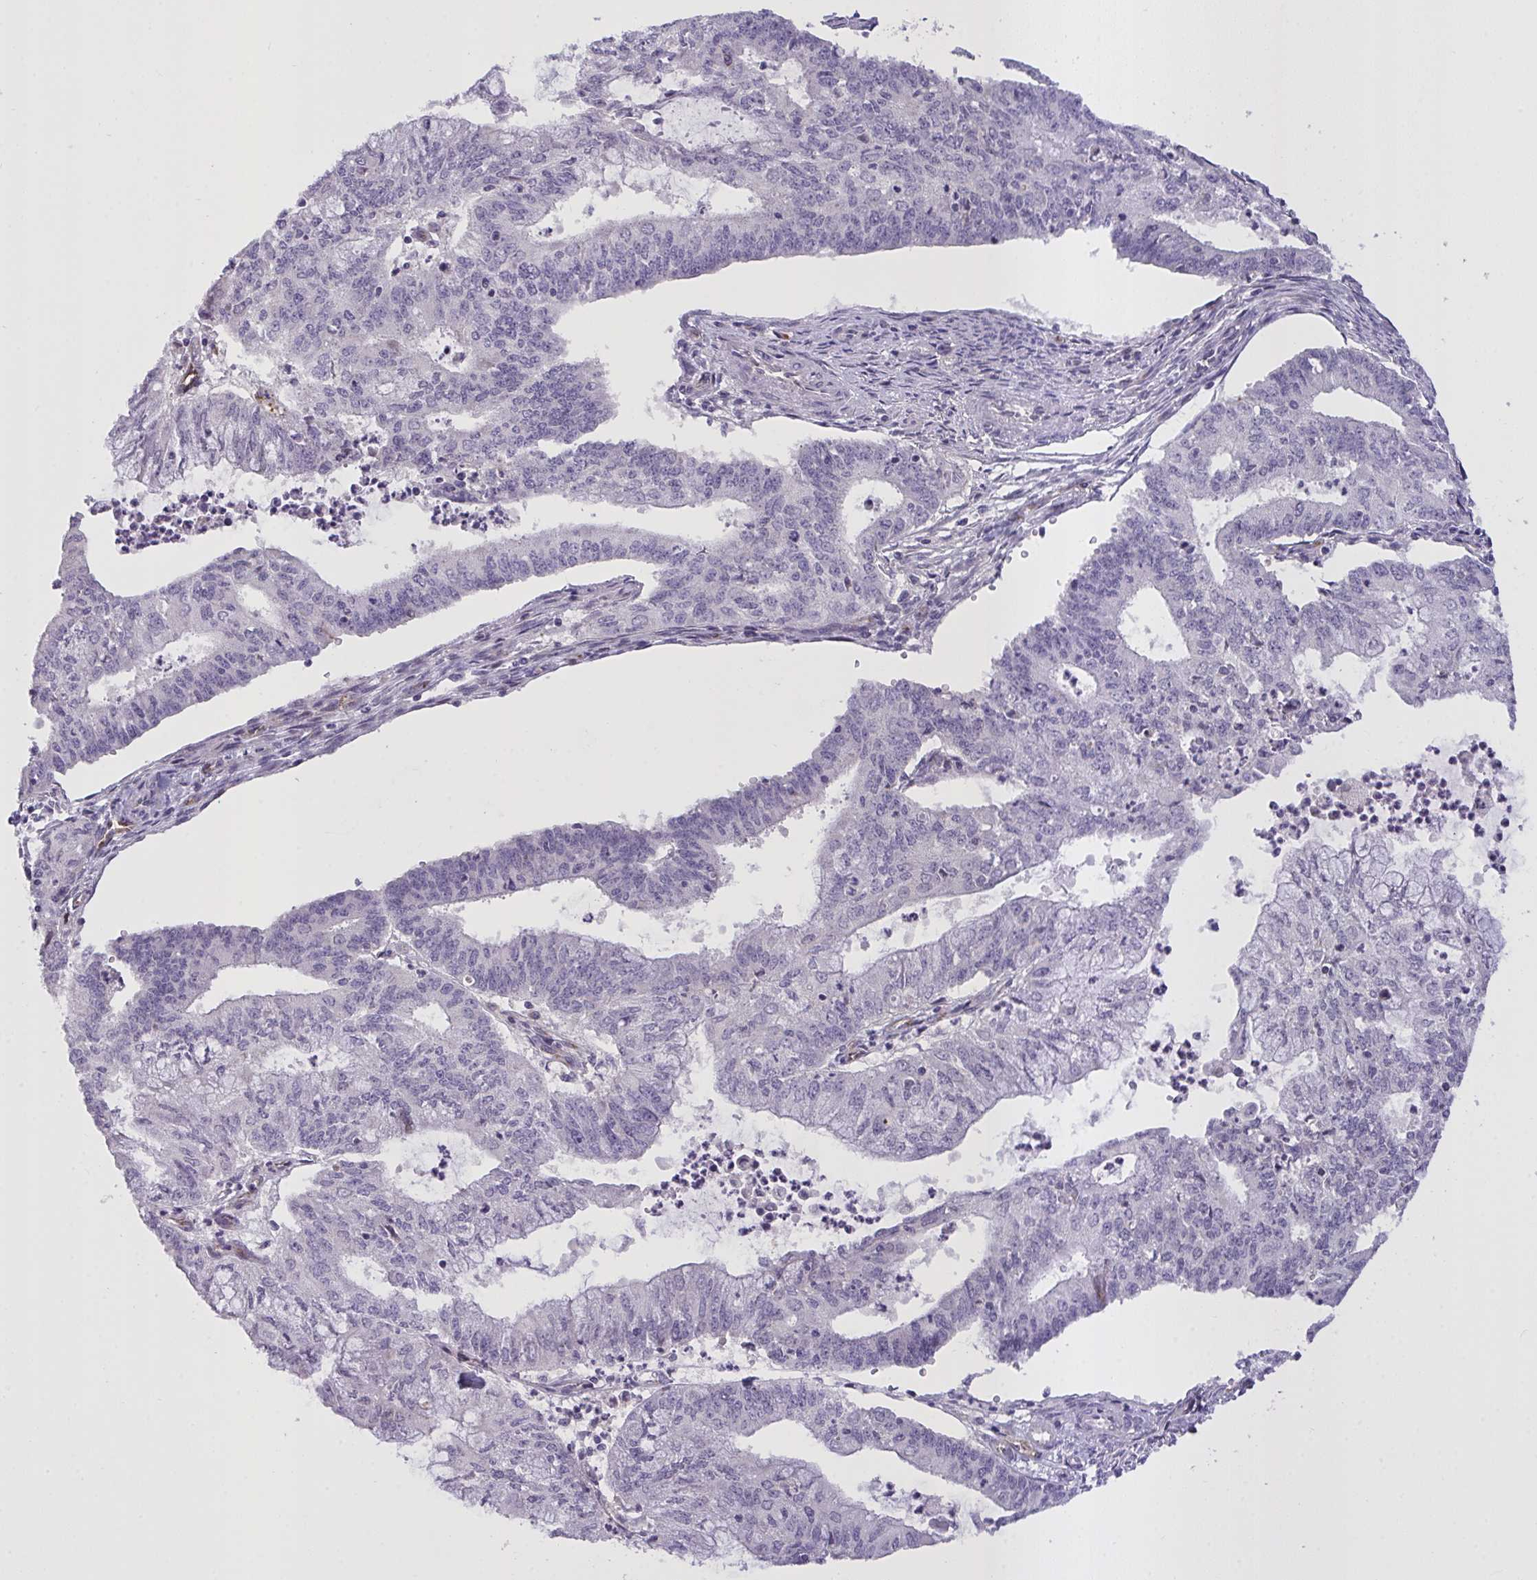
{"staining": {"intensity": "negative", "quantity": "none", "location": "none"}, "tissue": "endometrial cancer", "cell_type": "Tumor cells", "image_type": "cancer", "snomed": [{"axis": "morphology", "description": "Adenocarcinoma, NOS"}, {"axis": "topography", "description": "Endometrium"}], "caption": "DAB (3,3'-diaminobenzidine) immunohistochemical staining of adenocarcinoma (endometrial) displays no significant expression in tumor cells.", "gene": "SEMA6B", "patient": {"sex": "female", "age": 61}}